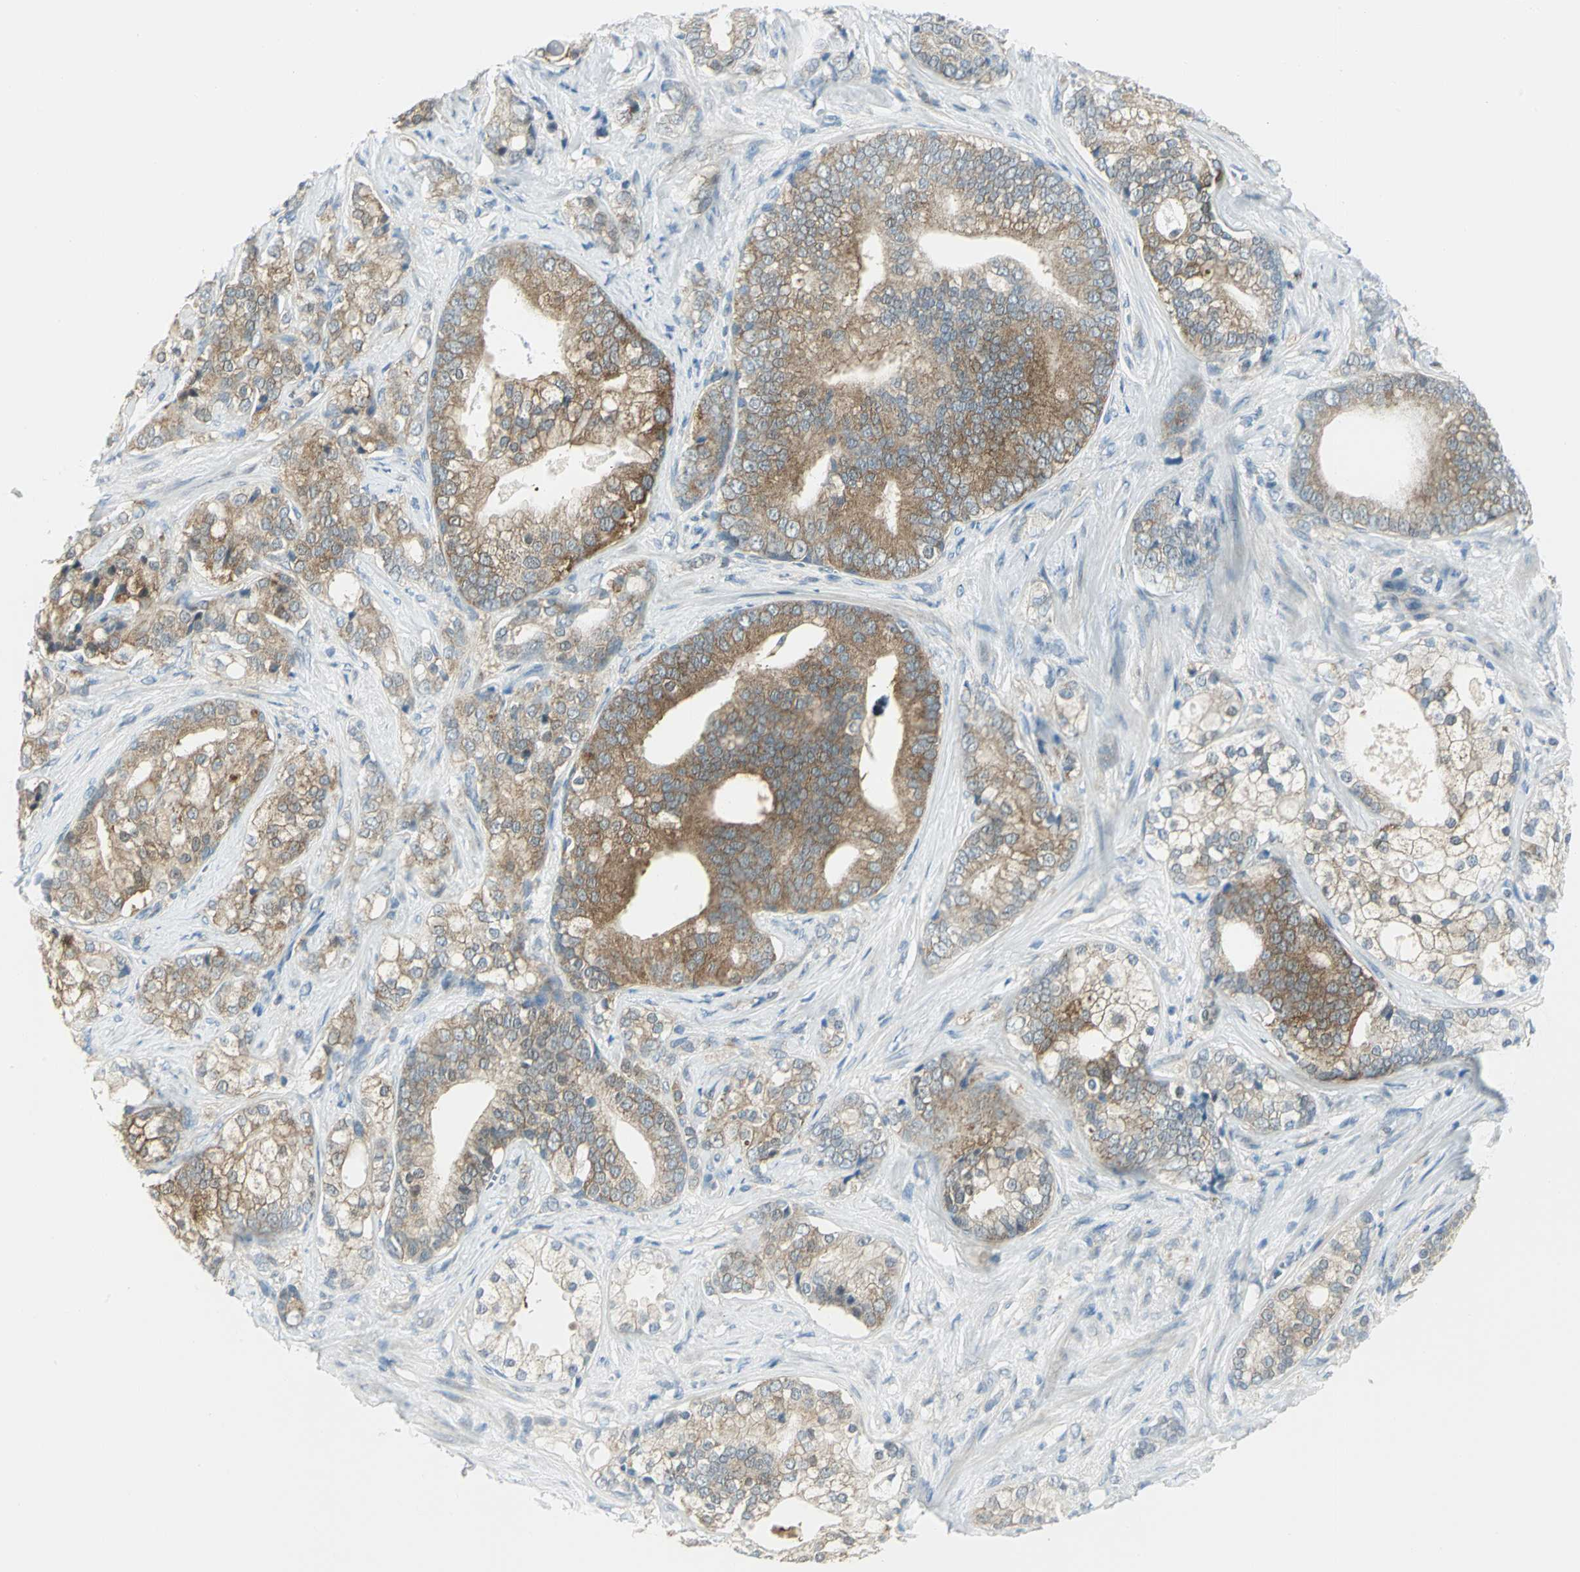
{"staining": {"intensity": "moderate", "quantity": ">75%", "location": "cytoplasmic/membranous"}, "tissue": "prostate cancer", "cell_type": "Tumor cells", "image_type": "cancer", "snomed": [{"axis": "morphology", "description": "Adenocarcinoma, Low grade"}, {"axis": "topography", "description": "Prostate"}], "caption": "A medium amount of moderate cytoplasmic/membranous staining is appreciated in about >75% of tumor cells in prostate cancer tissue.", "gene": "ALDOA", "patient": {"sex": "male", "age": 58}}